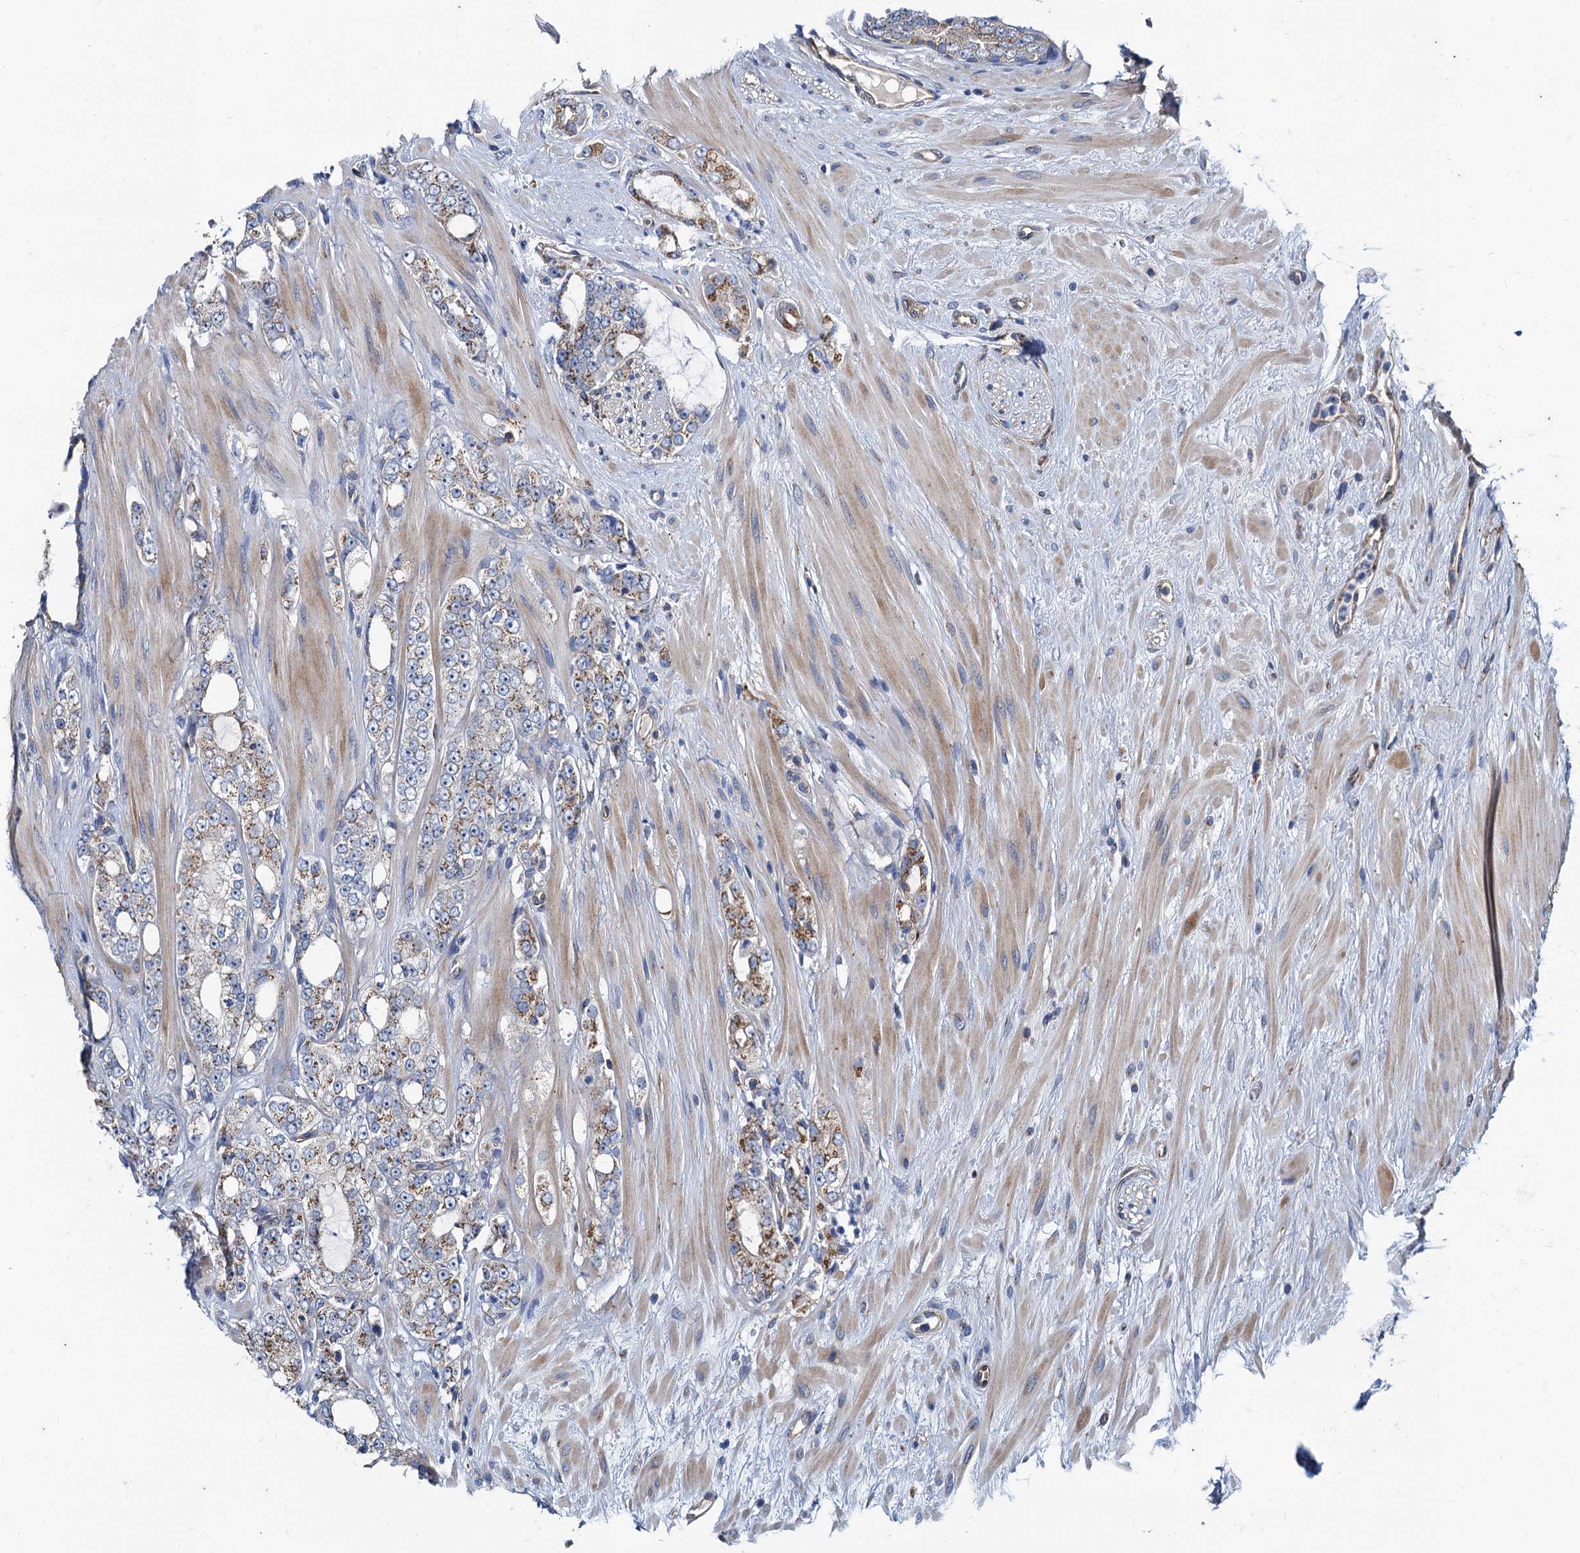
{"staining": {"intensity": "moderate", "quantity": "<25%", "location": "cytoplasmic/membranous"}, "tissue": "prostate cancer", "cell_type": "Tumor cells", "image_type": "cancer", "snomed": [{"axis": "morphology", "description": "Adenocarcinoma, High grade"}, {"axis": "topography", "description": "Prostate"}], "caption": "High-power microscopy captured an immunohistochemistry image of prostate cancer, revealing moderate cytoplasmic/membranous staining in about <25% of tumor cells.", "gene": "NGRN", "patient": {"sex": "male", "age": 64}}